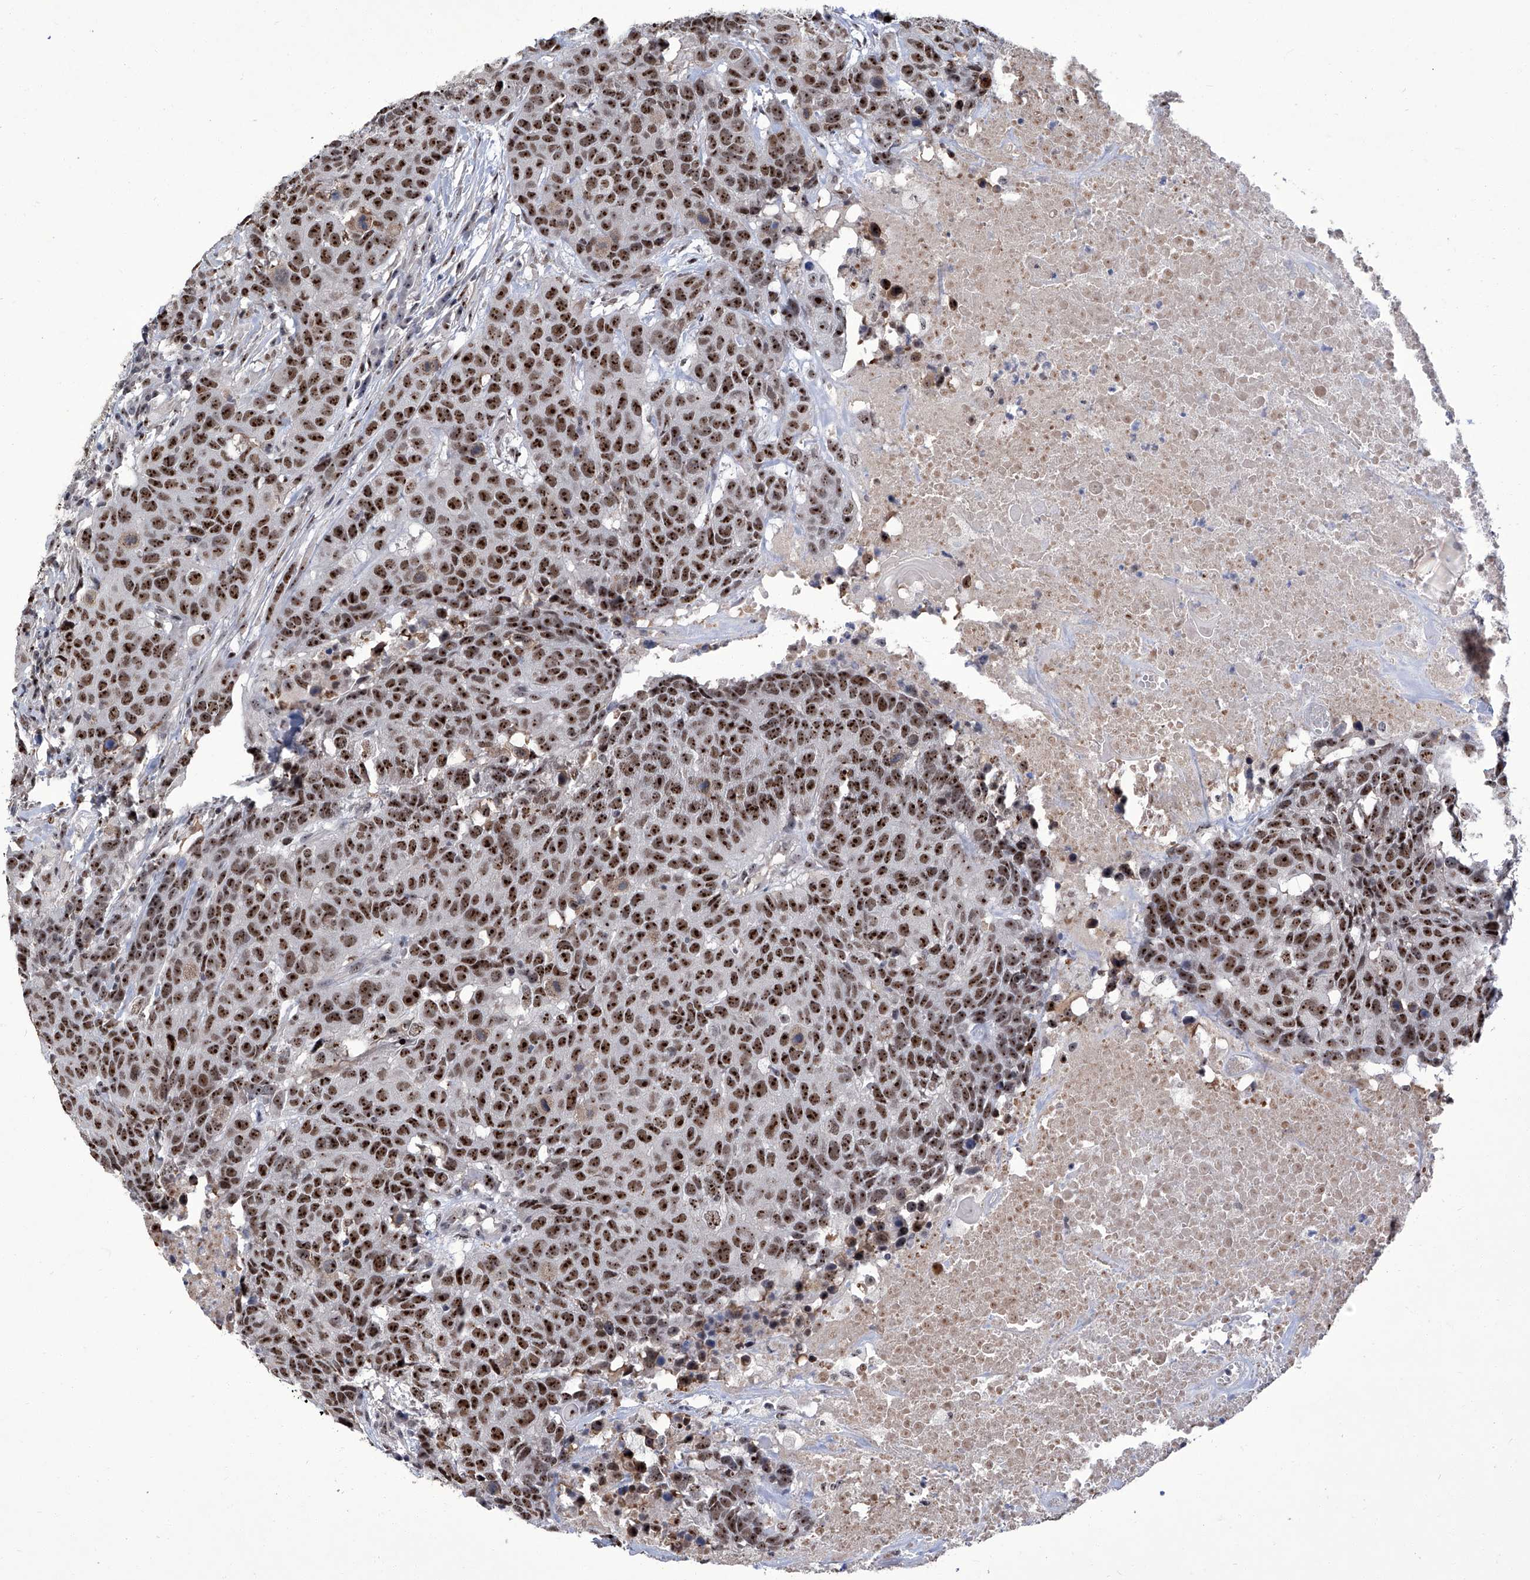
{"staining": {"intensity": "strong", "quantity": ">75%", "location": "nuclear"}, "tissue": "head and neck cancer", "cell_type": "Tumor cells", "image_type": "cancer", "snomed": [{"axis": "morphology", "description": "Squamous cell carcinoma, NOS"}, {"axis": "topography", "description": "Head-Neck"}], "caption": "Tumor cells show strong nuclear positivity in about >75% of cells in squamous cell carcinoma (head and neck). Immunohistochemistry stains the protein of interest in brown and the nuclei are stained blue.", "gene": "CMTR1", "patient": {"sex": "male", "age": 66}}